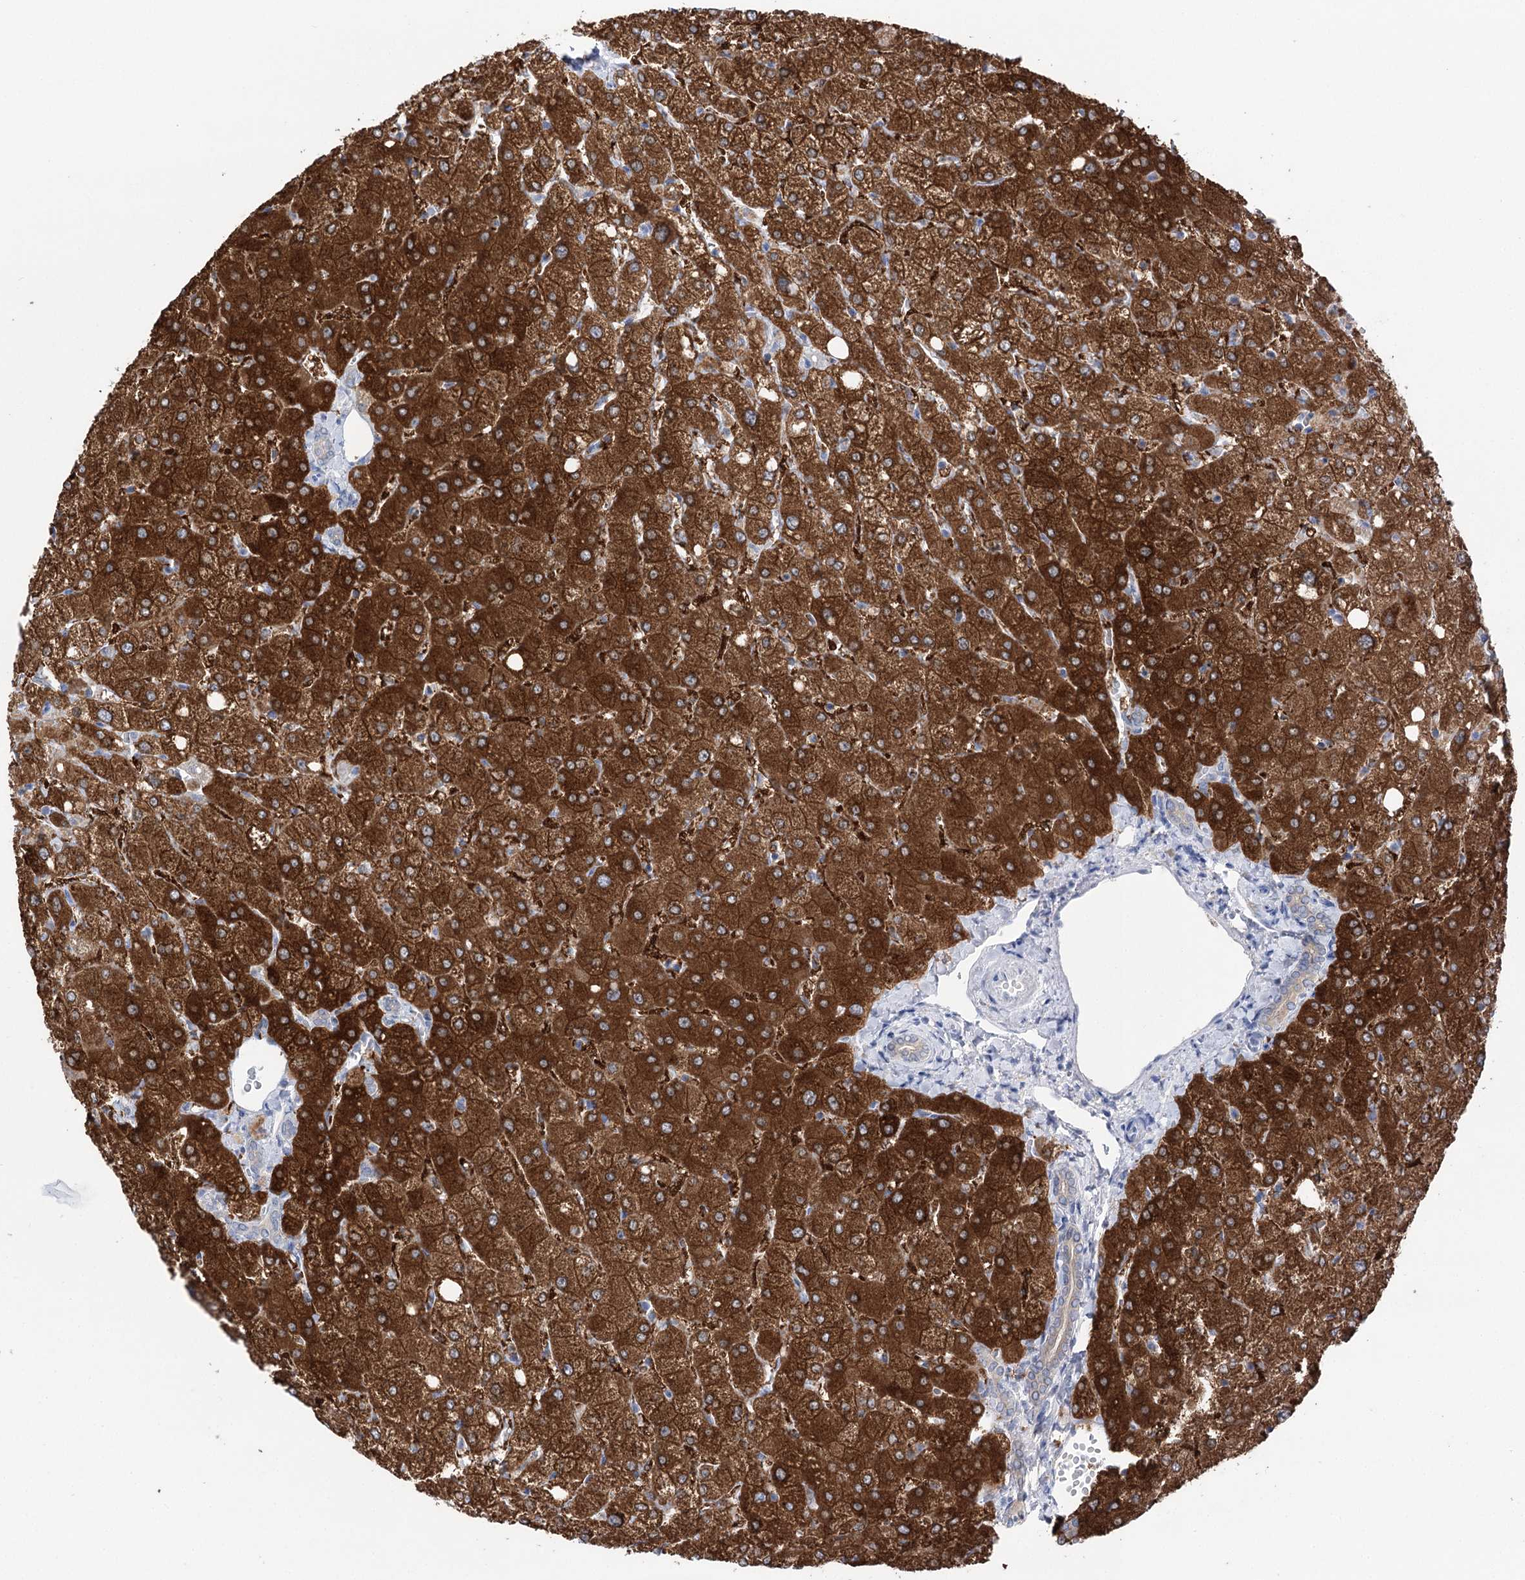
{"staining": {"intensity": "weak", "quantity": "<25%", "location": "cytoplasmic/membranous"}, "tissue": "liver", "cell_type": "Cholangiocytes", "image_type": "normal", "snomed": [{"axis": "morphology", "description": "Normal tissue, NOS"}, {"axis": "topography", "description": "Liver"}], "caption": "This image is of normal liver stained with immunohistochemistry to label a protein in brown with the nuclei are counter-stained blue. There is no expression in cholangiocytes.", "gene": "UGDH", "patient": {"sex": "female", "age": 54}}